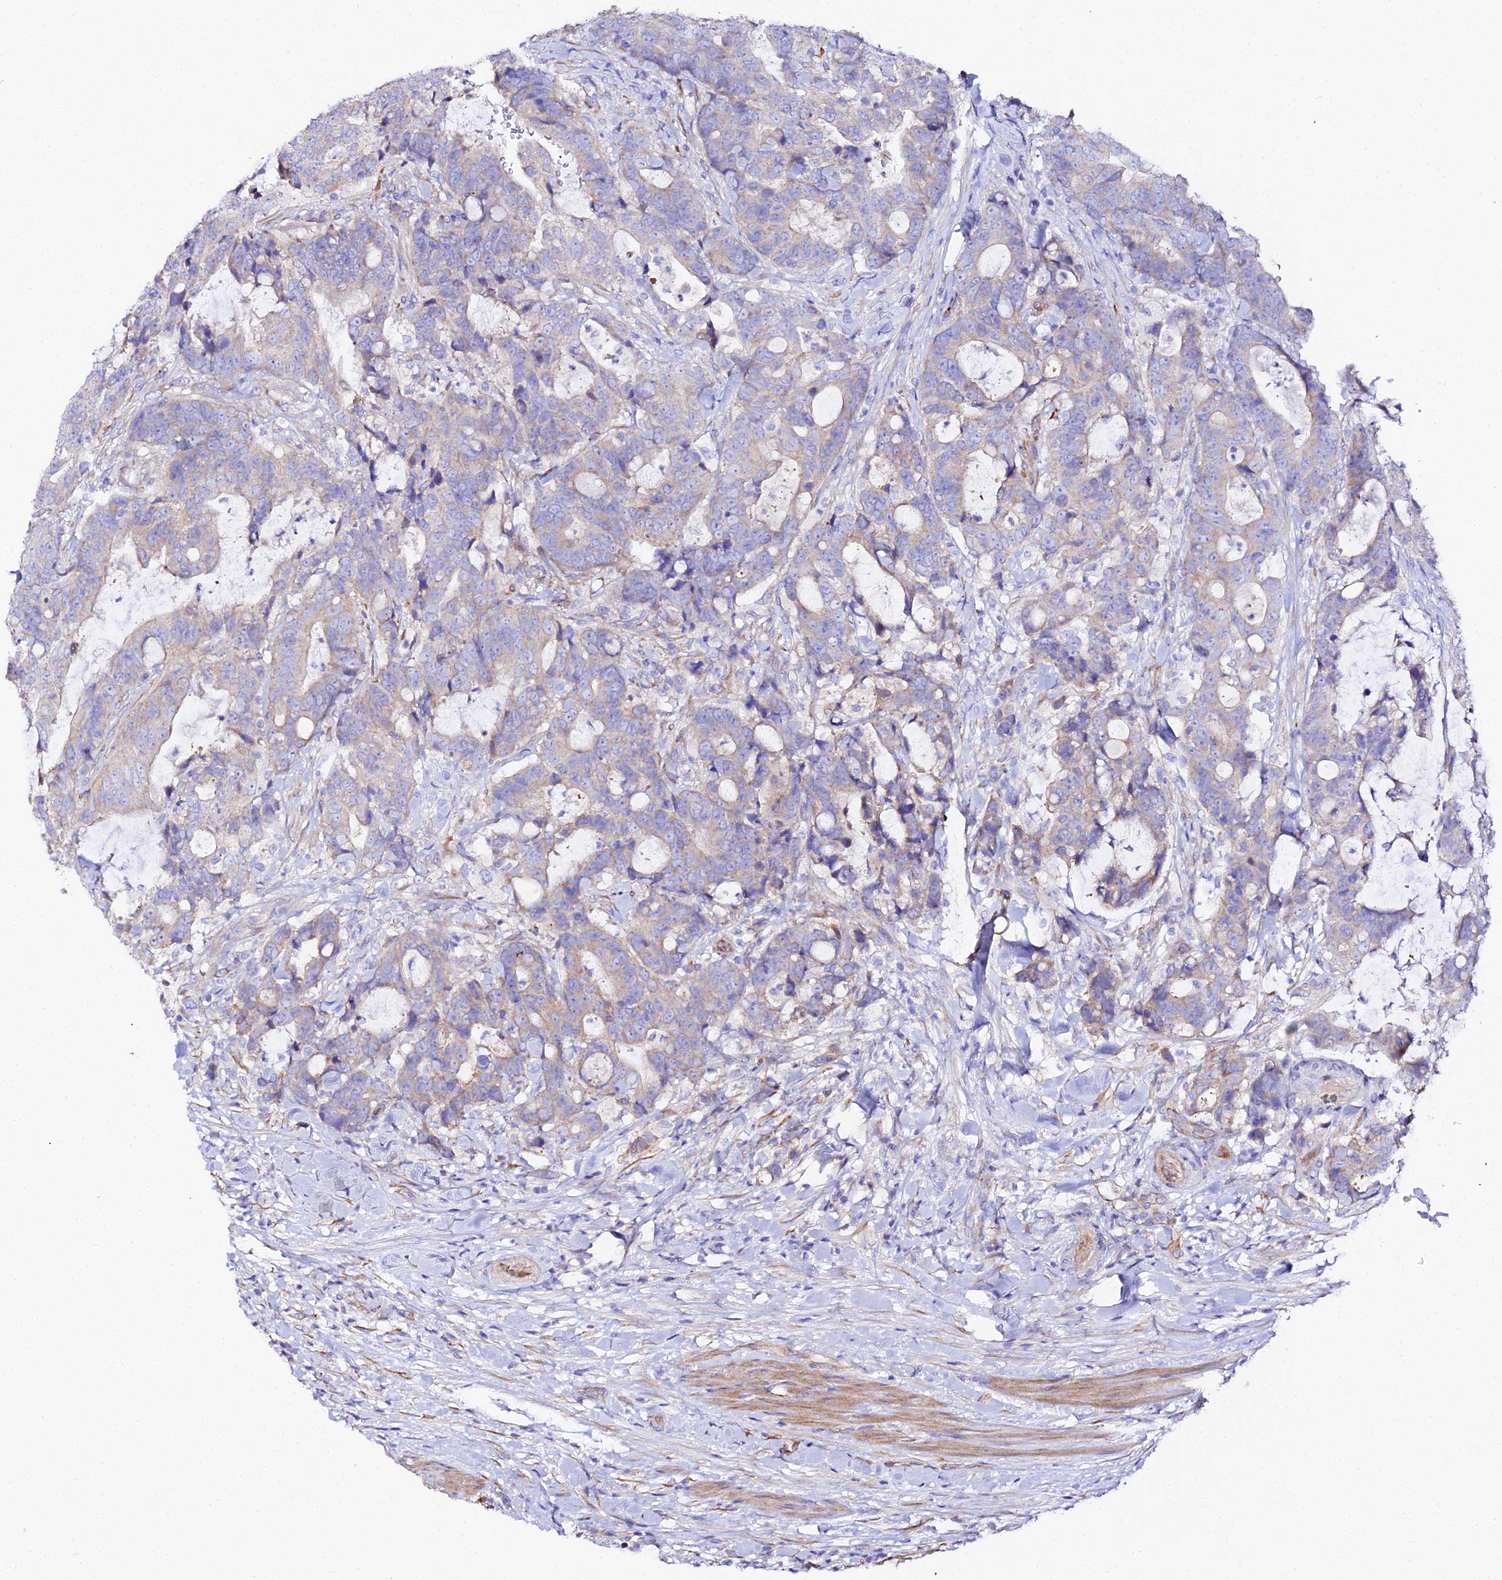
{"staining": {"intensity": "weak", "quantity": "25%-75%", "location": "cytoplasmic/membranous"}, "tissue": "colorectal cancer", "cell_type": "Tumor cells", "image_type": "cancer", "snomed": [{"axis": "morphology", "description": "Adenocarcinoma, NOS"}, {"axis": "topography", "description": "Colon"}], "caption": "An immunohistochemistry image of tumor tissue is shown. Protein staining in brown labels weak cytoplasmic/membranous positivity in colorectal adenocarcinoma within tumor cells.", "gene": "CFAP45", "patient": {"sex": "female", "age": 82}}